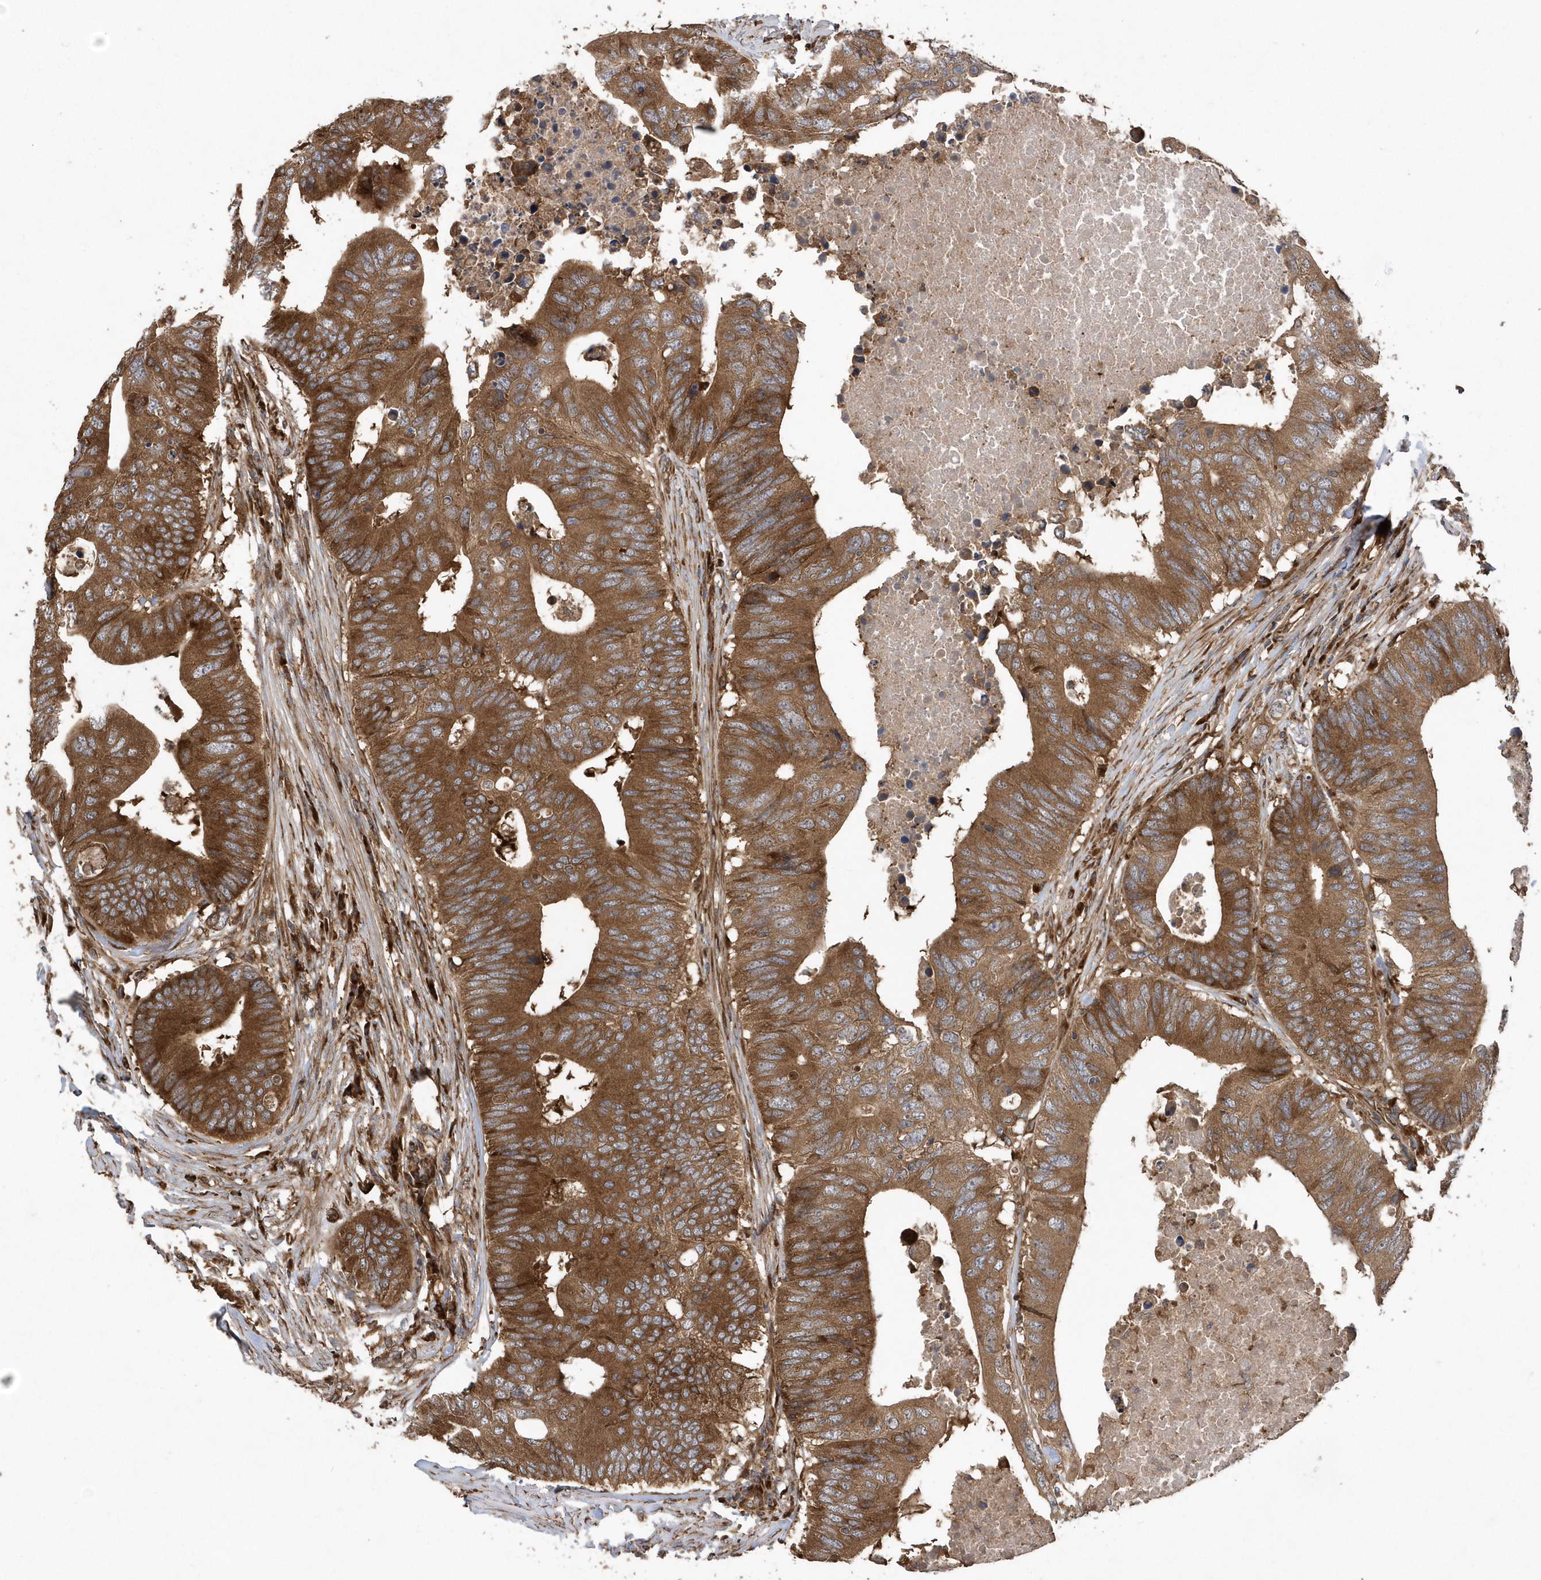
{"staining": {"intensity": "strong", "quantity": ">75%", "location": "cytoplasmic/membranous"}, "tissue": "colorectal cancer", "cell_type": "Tumor cells", "image_type": "cancer", "snomed": [{"axis": "morphology", "description": "Adenocarcinoma, NOS"}, {"axis": "topography", "description": "Colon"}], "caption": "About >75% of tumor cells in colorectal cancer display strong cytoplasmic/membranous protein positivity as visualized by brown immunohistochemical staining.", "gene": "WASHC5", "patient": {"sex": "male", "age": 71}}